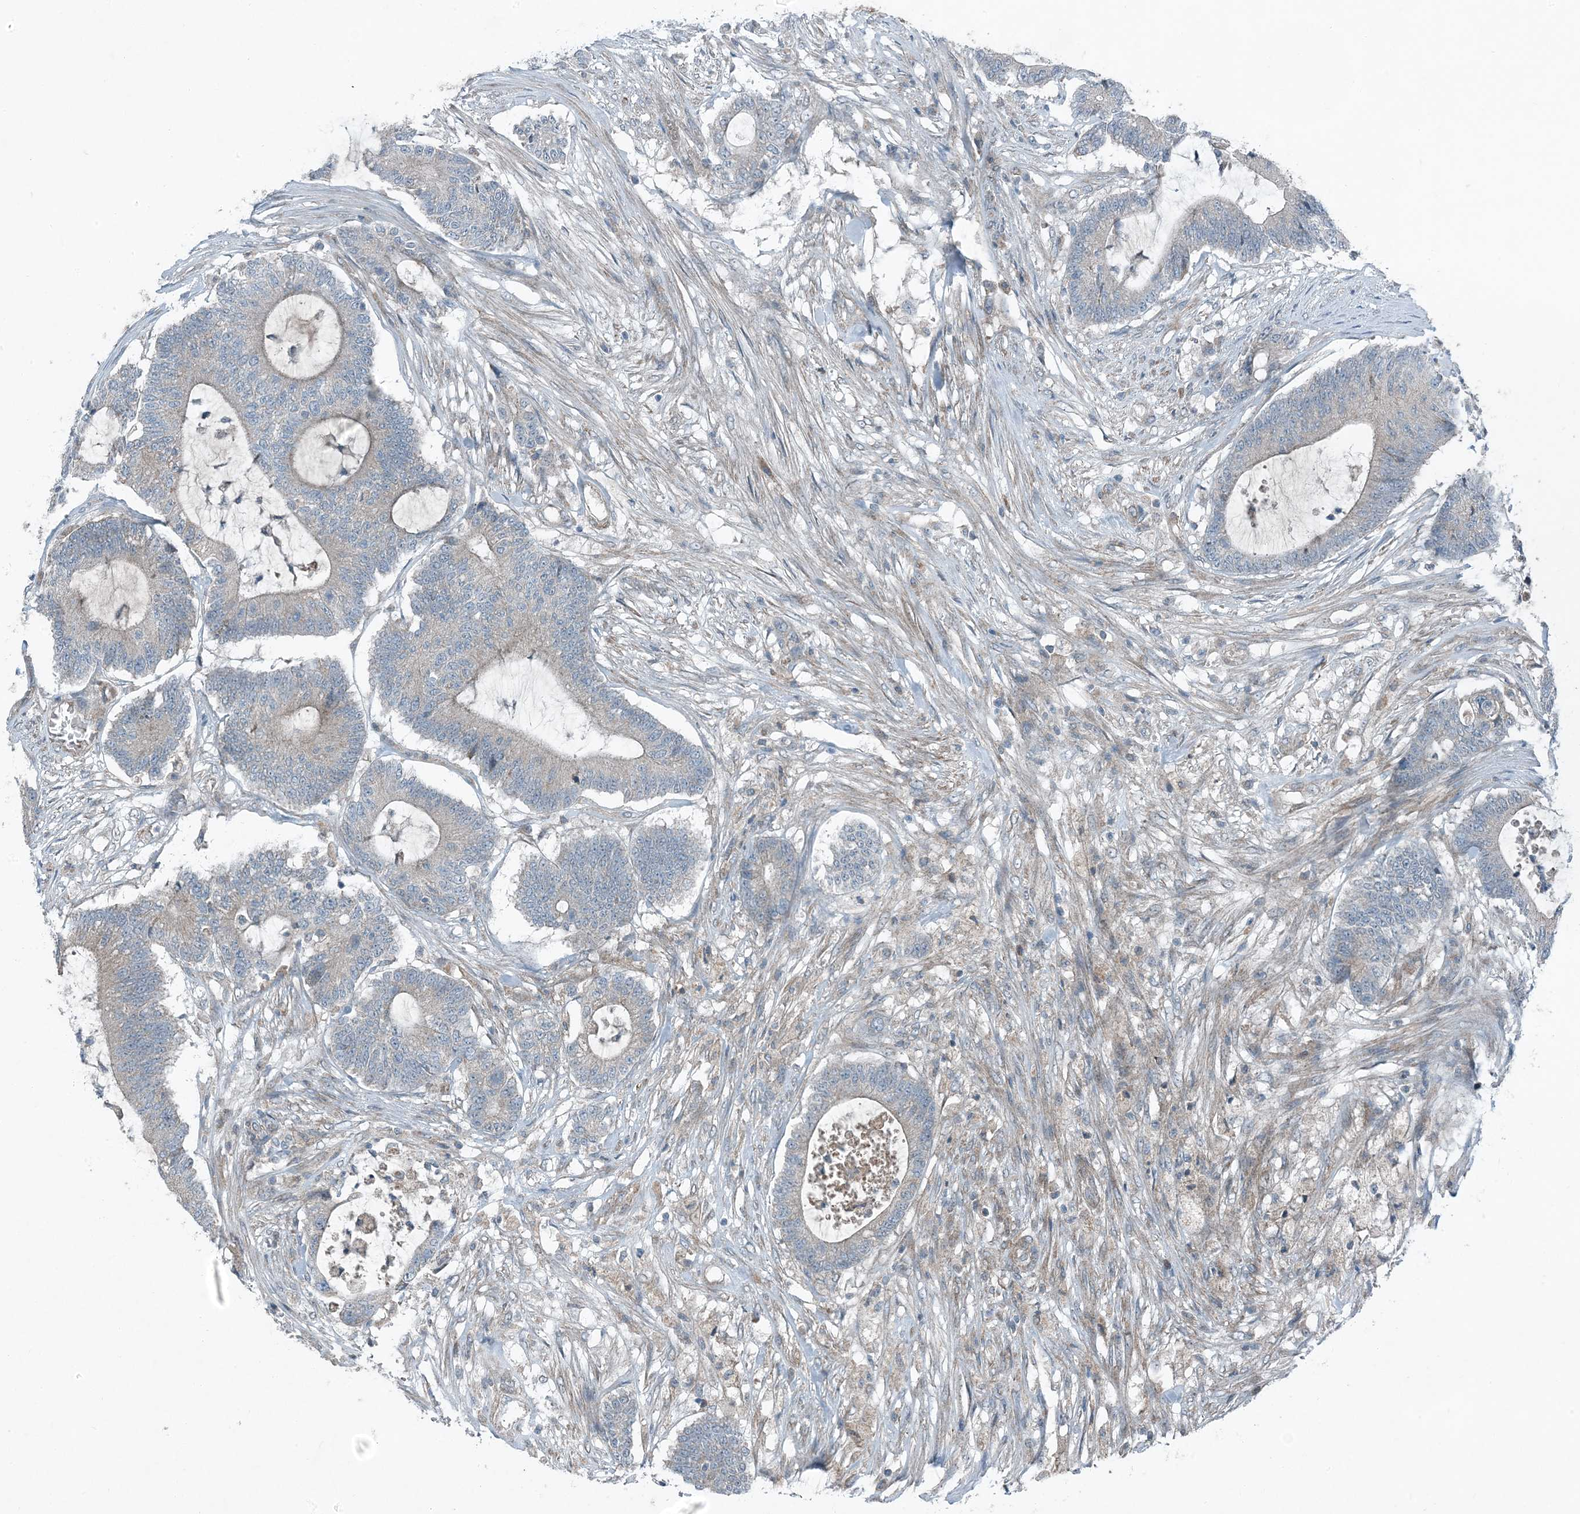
{"staining": {"intensity": "weak", "quantity": "<25%", "location": "cytoplasmic/membranous"}, "tissue": "colorectal cancer", "cell_type": "Tumor cells", "image_type": "cancer", "snomed": [{"axis": "morphology", "description": "Adenocarcinoma, NOS"}, {"axis": "topography", "description": "Colon"}], "caption": "Immunohistochemical staining of colorectal cancer (adenocarcinoma) exhibits no significant positivity in tumor cells. The staining is performed using DAB brown chromogen with nuclei counter-stained in using hematoxylin.", "gene": "APOM", "patient": {"sex": "female", "age": 84}}